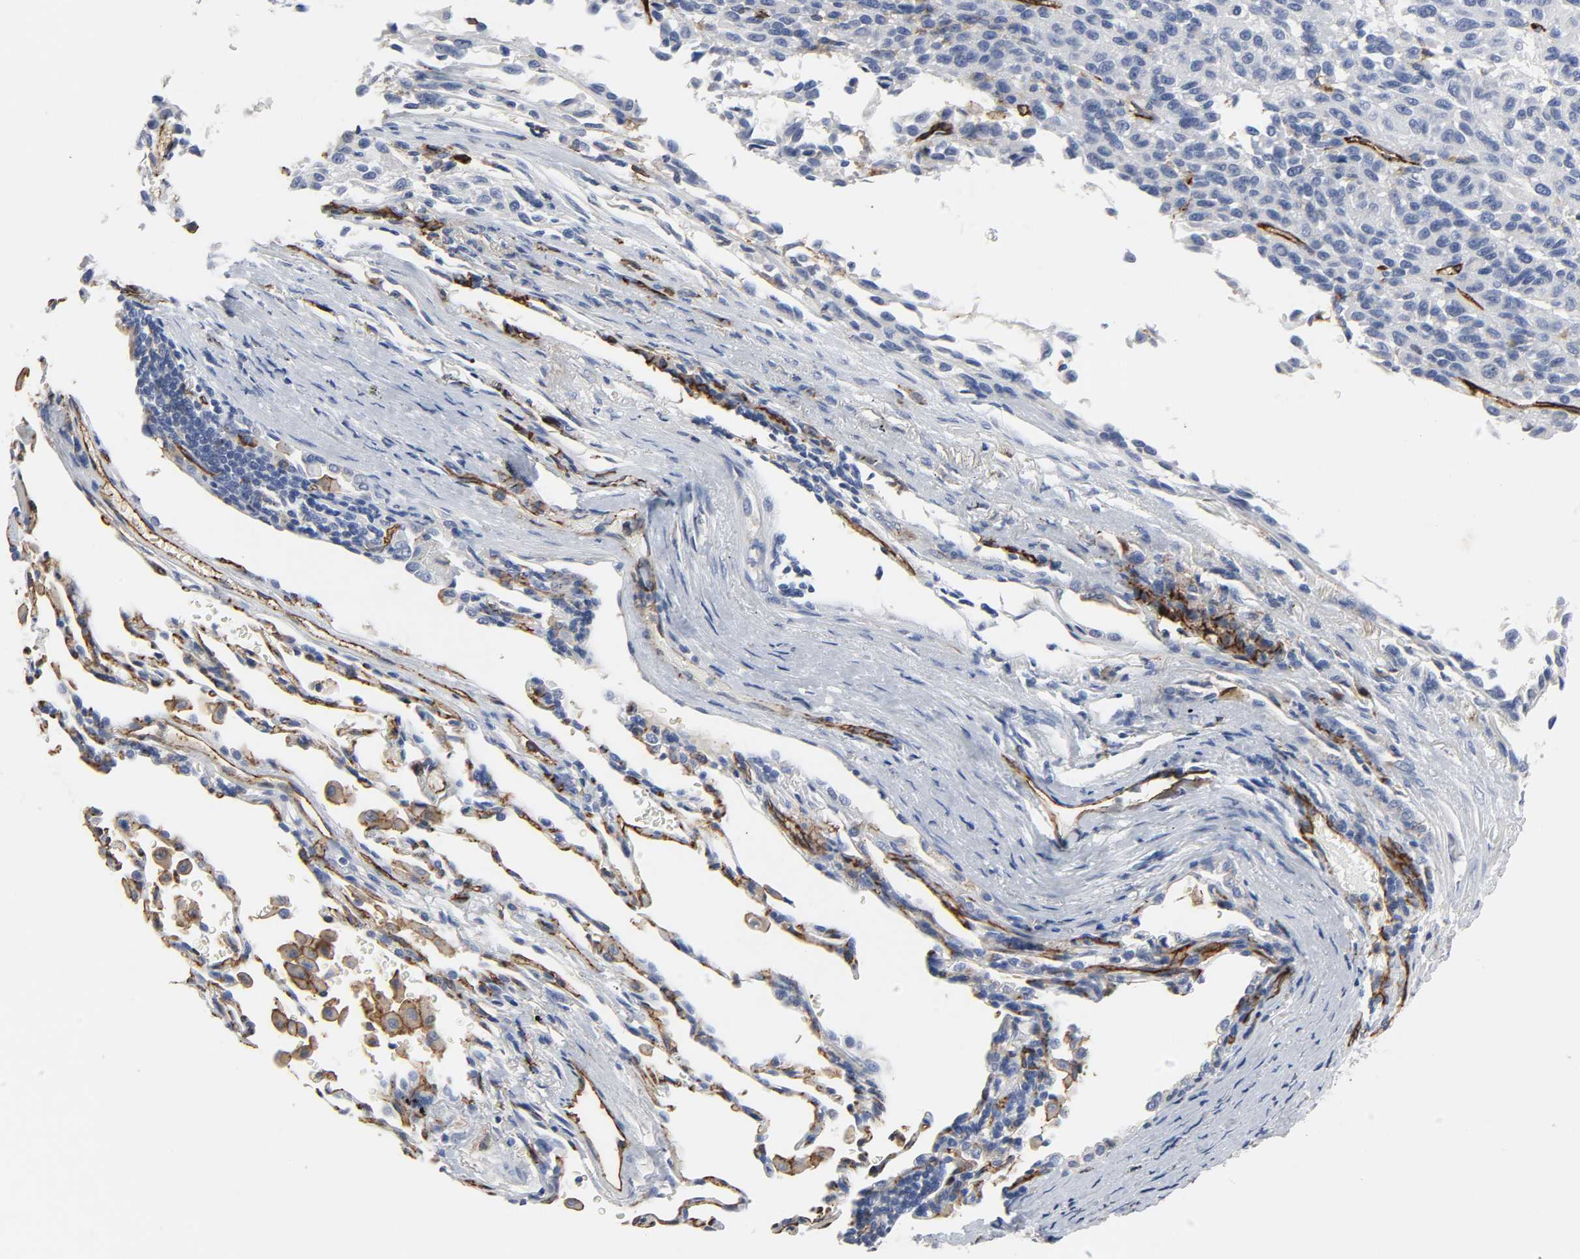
{"staining": {"intensity": "negative", "quantity": "none", "location": "none"}, "tissue": "melanoma", "cell_type": "Tumor cells", "image_type": "cancer", "snomed": [{"axis": "morphology", "description": "Malignant melanoma, Metastatic site"}, {"axis": "topography", "description": "Lung"}], "caption": "Melanoma was stained to show a protein in brown. There is no significant staining in tumor cells.", "gene": "PECAM1", "patient": {"sex": "male", "age": 64}}